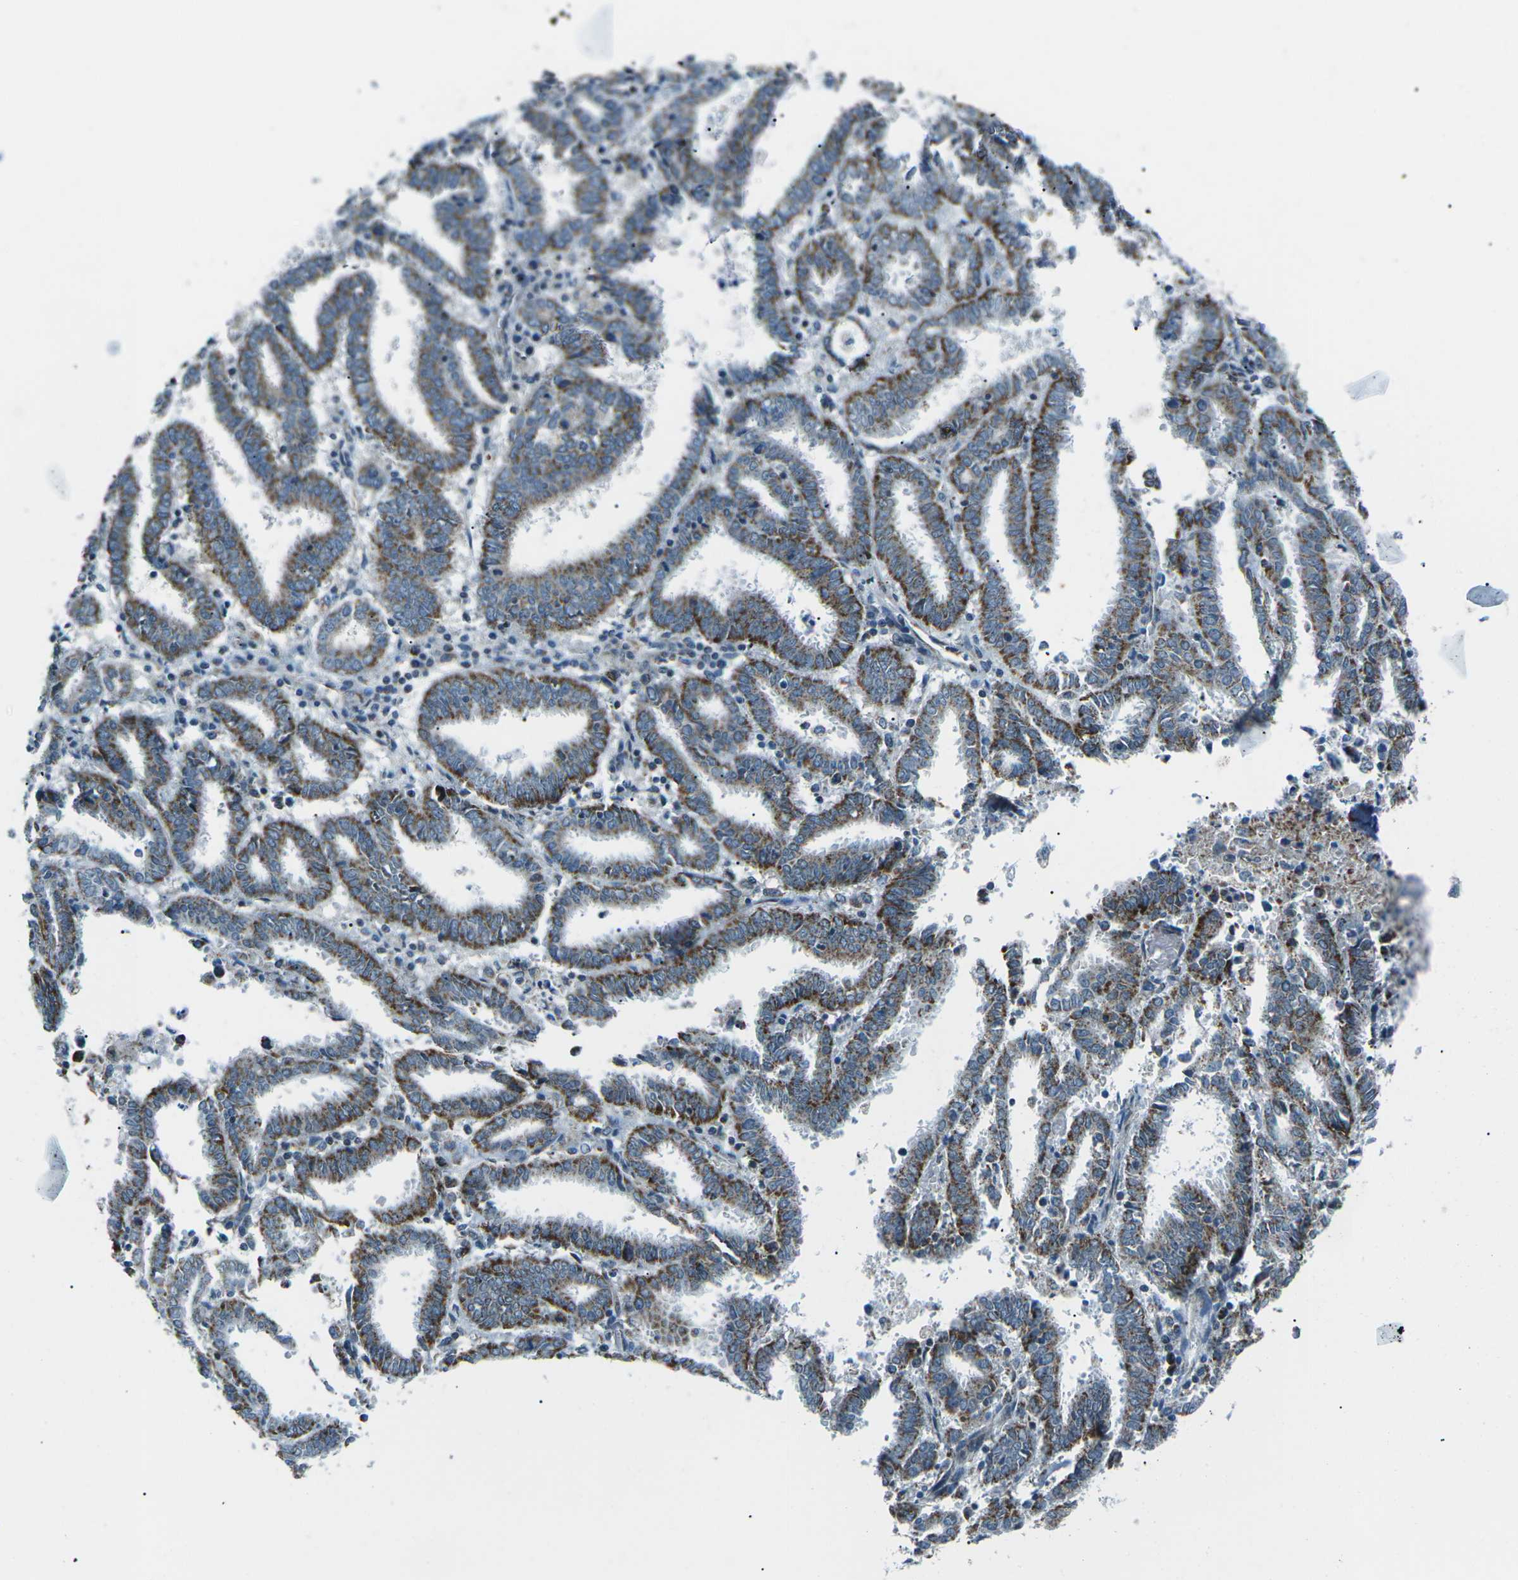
{"staining": {"intensity": "strong", "quantity": ">75%", "location": "cytoplasmic/membranous"}, "tissue": "endometrial cancer", "cell_type": "Tumor cells", "image_type": "cancer", "snomed": [{"axis": "morphology", "description": "Adenocarcinoma, NOS"}, {"axis": "topography", "description": "Uterus"}], "caption": "IHC micrograph of neoplastic tissue: human adenocarcinoma (endometrial) stained using immunohistochemistry displays high levels of strong protein expression localized specifically in the cytoplasmic/membranous of tumor cells, appearing as a cytoplasmic/membranous brown color.", "gene": "RFESD", "patient": {"sex": "female", "age": 83}}